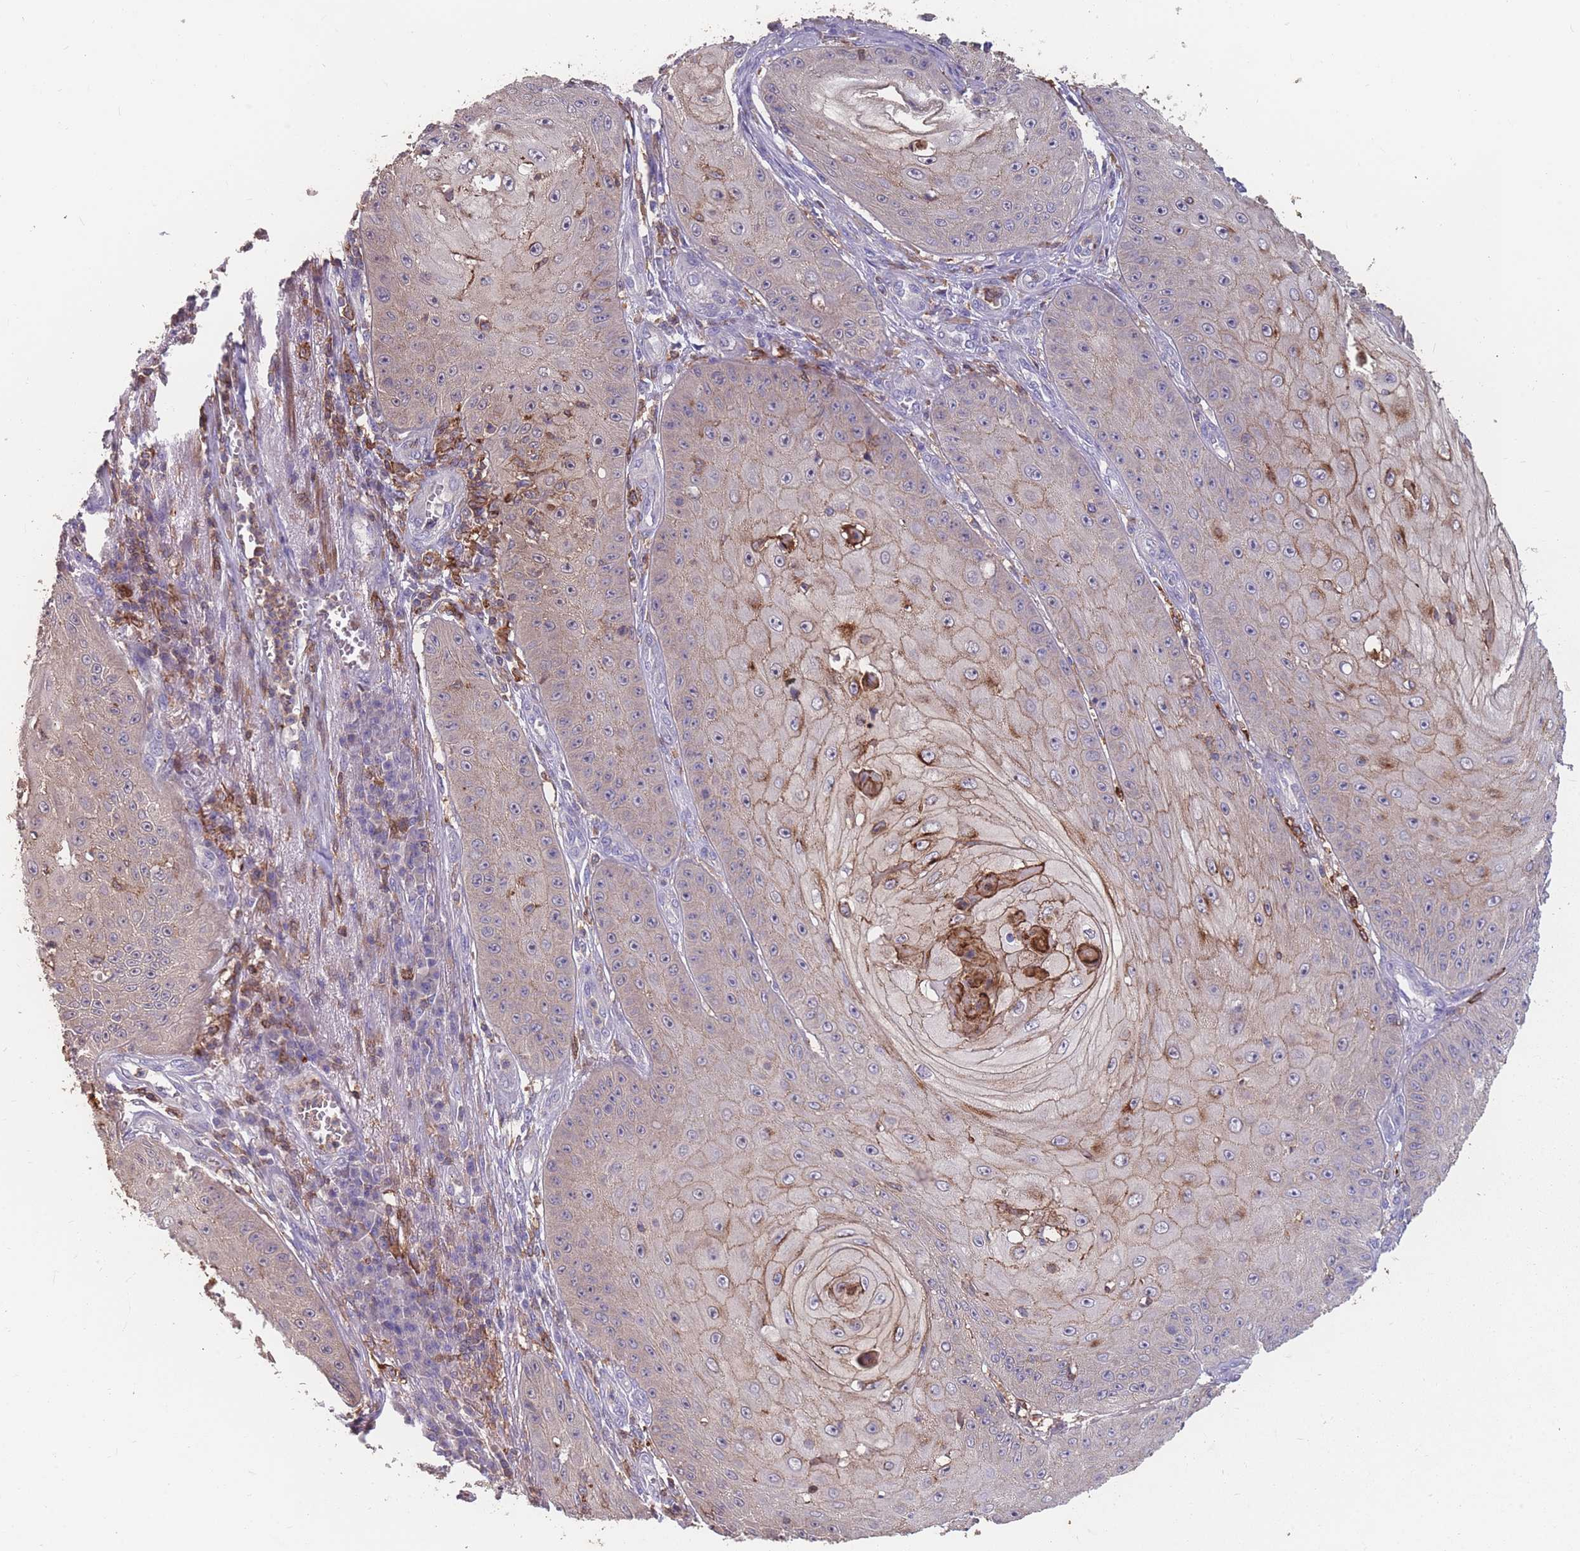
{"staining": {"intensity": "weak", "quantity": "25%-75%", "location": "cytoplasmic/membranous"}, "tissue": "skin cancer", "cell_type": "Tumor cells", "image_type": "cancer", "snomed": [{"axis": "morphology", "description": "Squamous cell carcinoma, NOS"}, {"axis": "topography", "description": "Skin"}], "caption": "Immunohistochemistry (IHC) of squamous cell carcinoma (skin) displays low levels of weak cytoplasmic/membranous staining in about 25%-75% of tumor cells.", "gene": "CD33", "patient": {"sex": "male", "age": 70}}